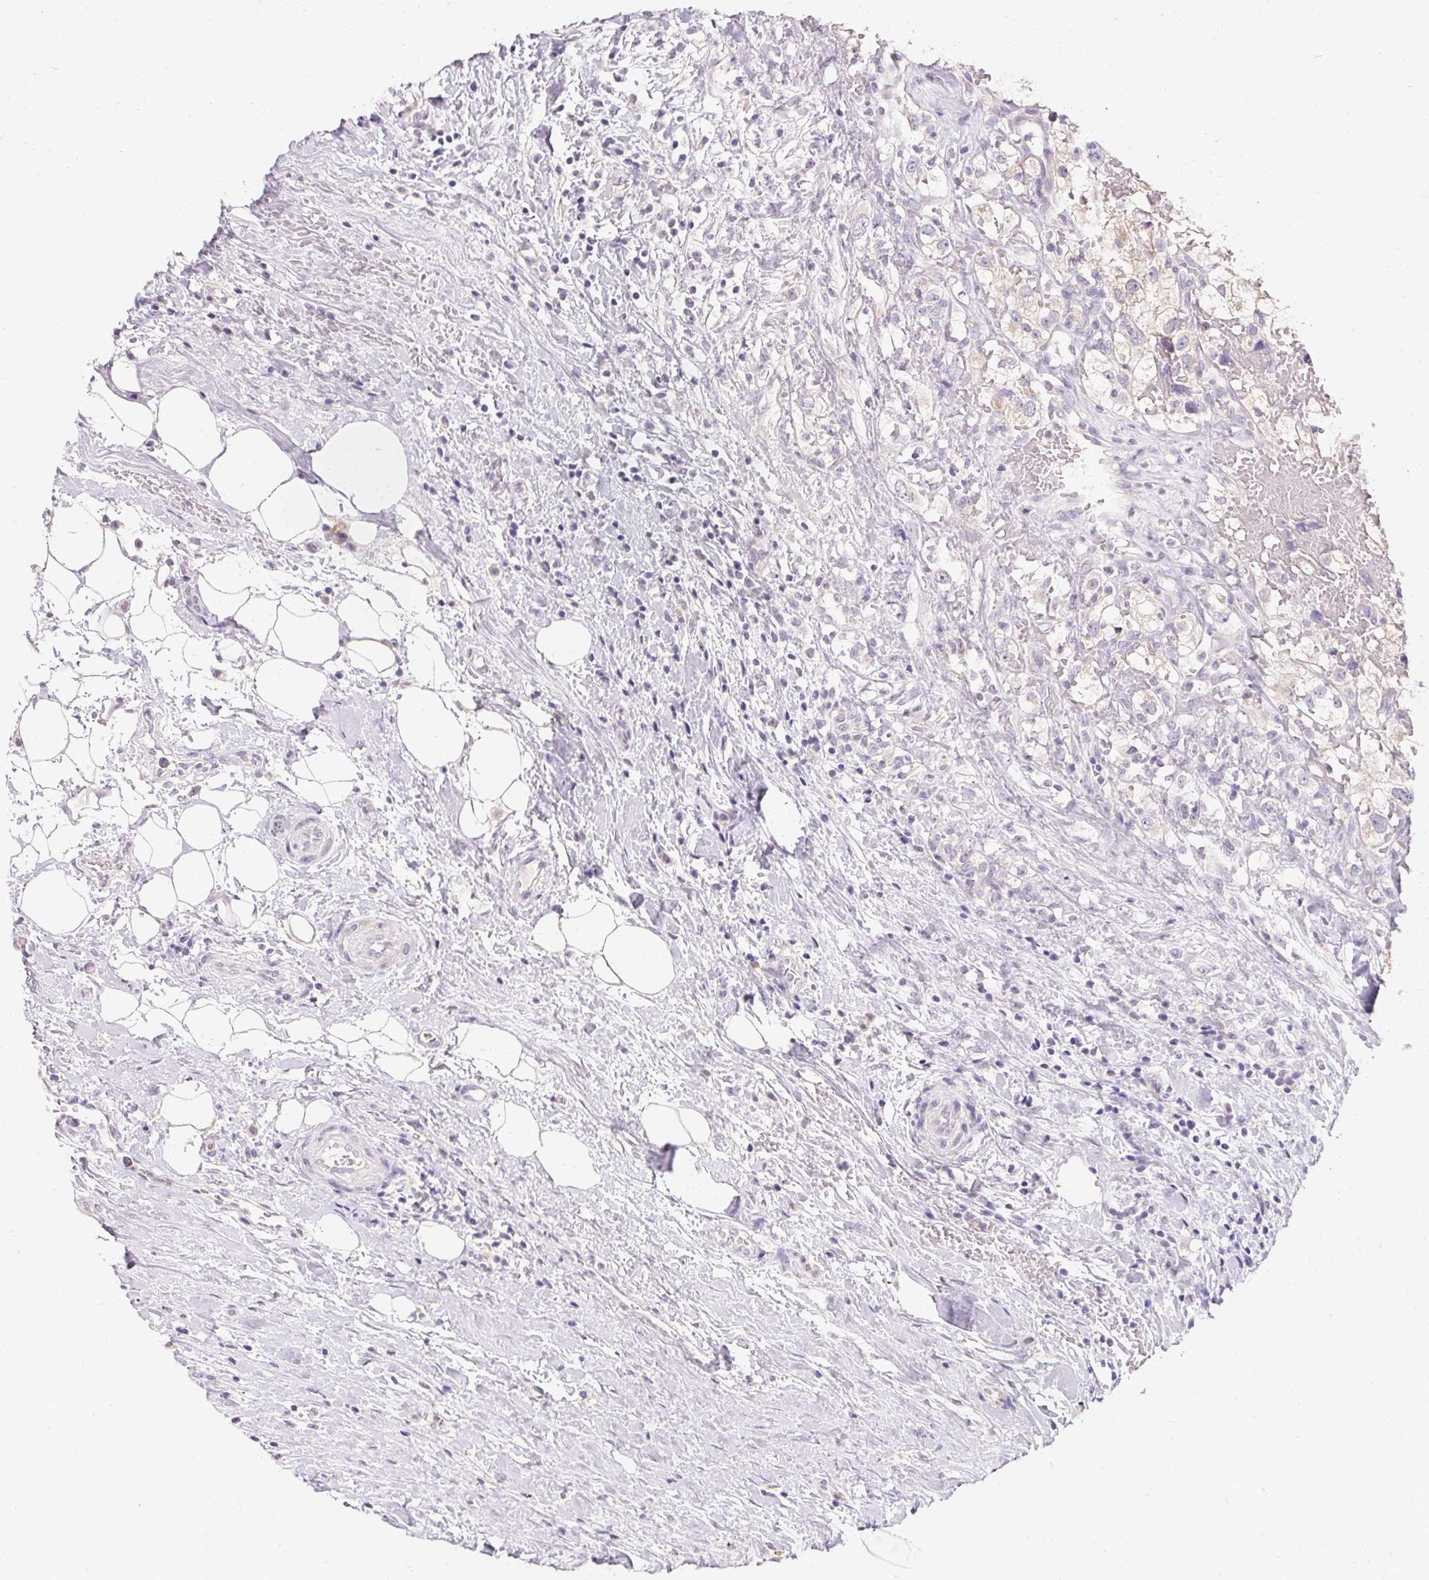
{"staining": {"intensity": "negative", "quantity": "none", "location": "none"}, "tissue": "renal cancer", "cell_type": "Tumor cells", "image_type": "cancer", "snomed": [{"axis": "morphology", "description": "Adenocarcinoma, NOS"}, {"axis": "topography", "description": "Kidney"}], "caption": "Immunohistochemistry (IHC) of renal adenocarcinoma shows no expression in tumor cells.", "gene": "HSD17B3", "patient": {"sex": "male", "age": 59}}